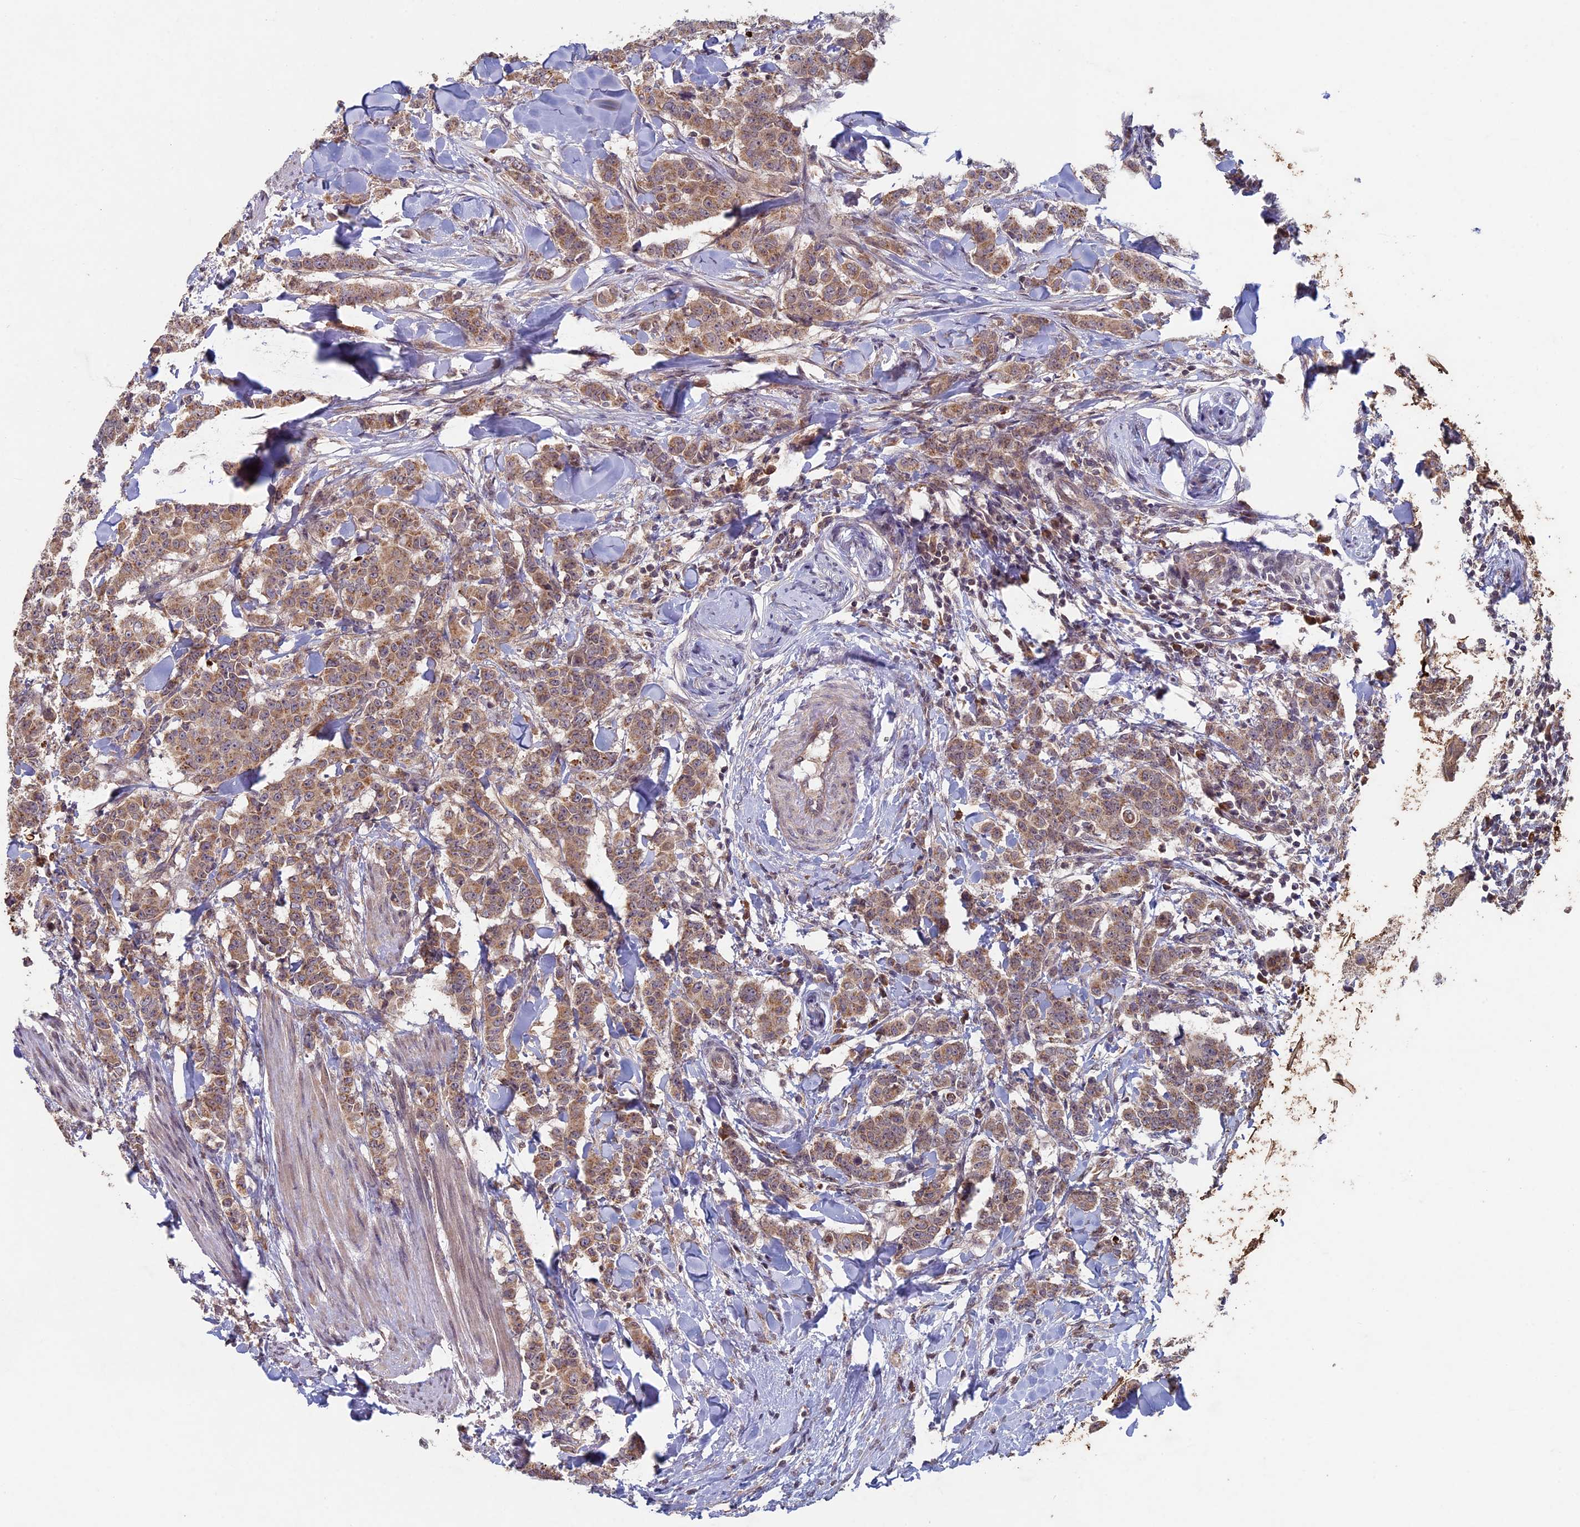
{"staining": {"intensity": "moderate", "quantity": ">75%", "location": "cytoplasmic/membranous"}, "tissue": "breast cancer", "cell_type": "Tumor cells", "image_type": "cancer", "snomed": [{"axis": "morphology", "description": "Duct carcinoma"}, {"axis": "topography", "description": "Breast"}], "caption": "Tumor cells demonstrate moderate cytoplasmic/membranous positivity in approximately >75% of cells in breast cancer (infiltrating ductal carcinoma). (DAB (3,3'-diaminobenzidine) IHC with brightfield microscopy, high magnification).", "gene": "RCCD1", "patient": {"sex": "female", "age": 40}}